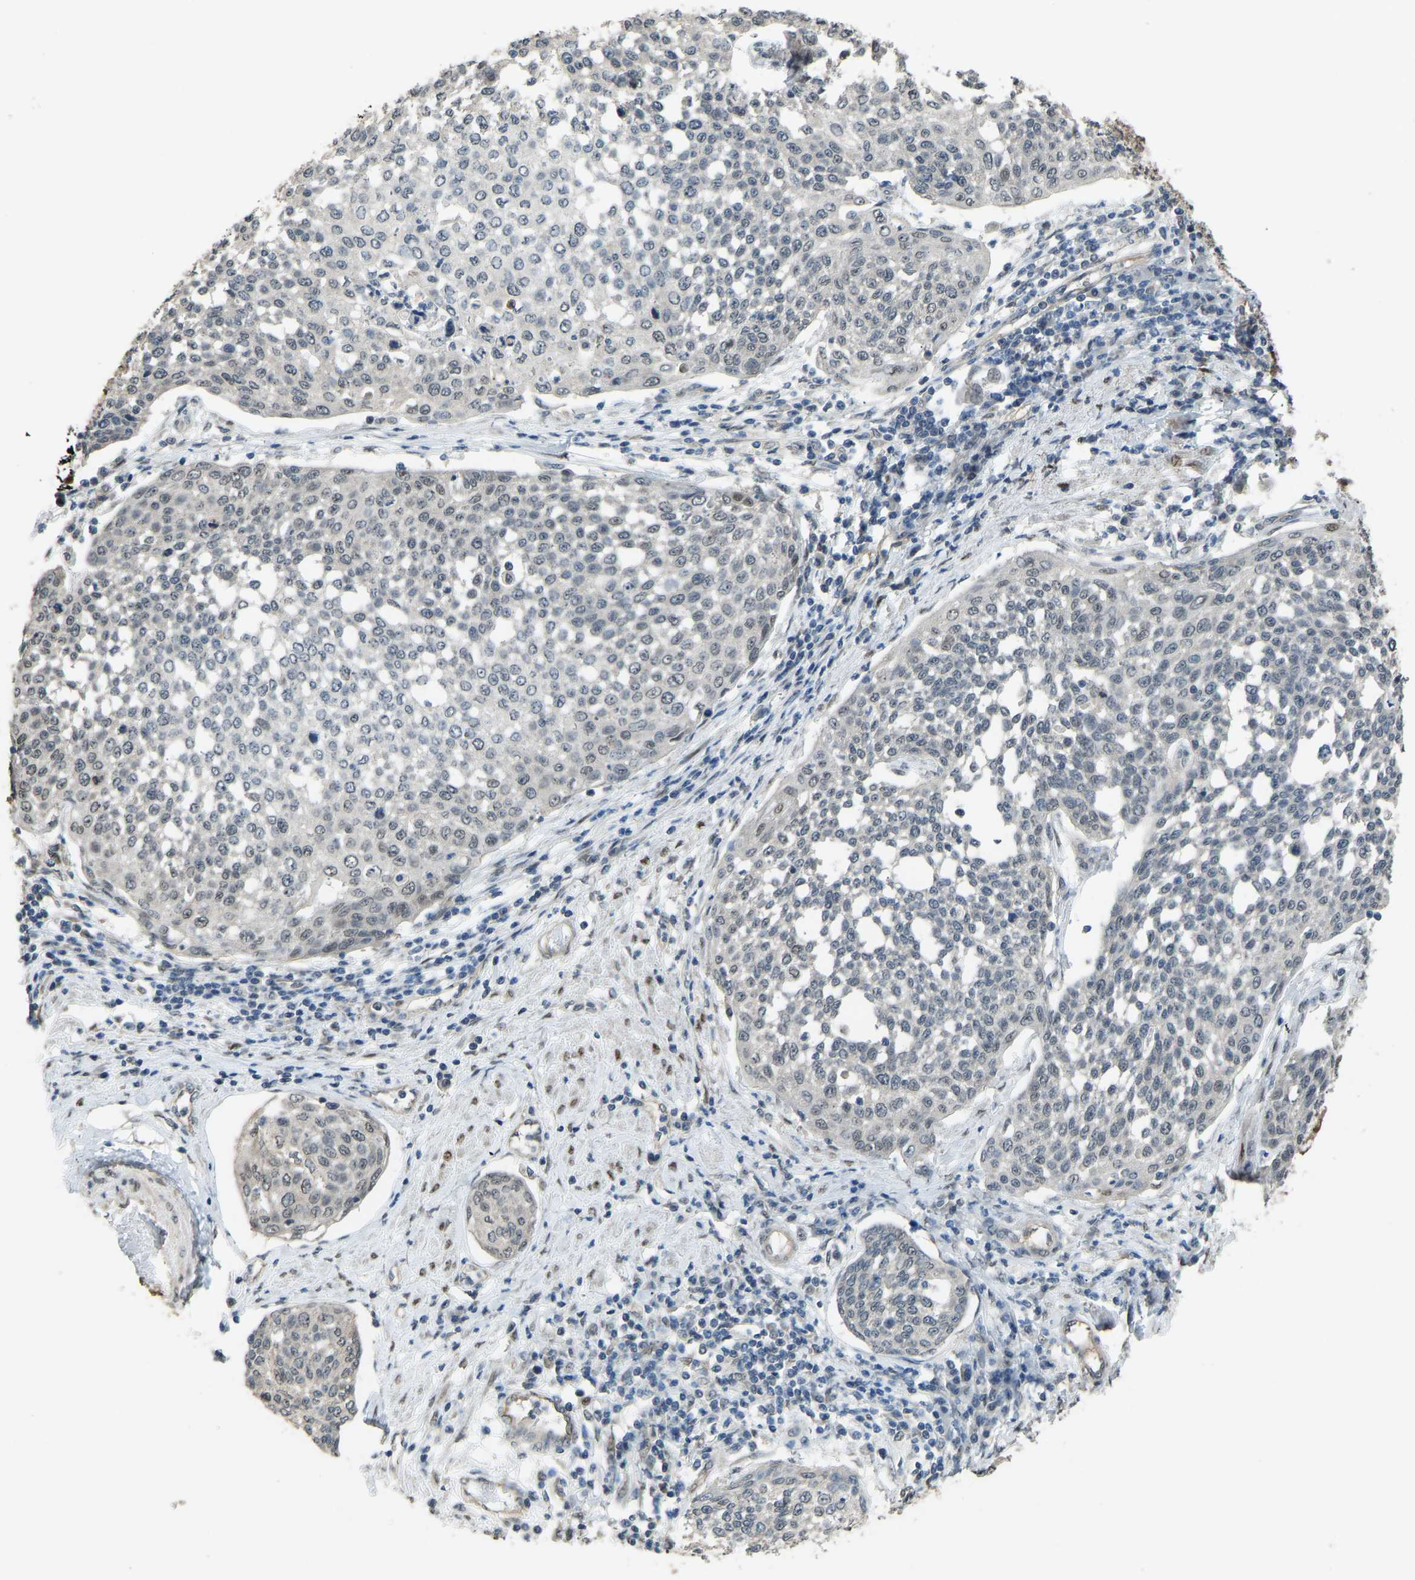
{"staining": {"intensity": "weak", "quantity": "<25%", "location": "nuclear"}, "tissue": "cervical cancer", "cell_type": "Tumor cells", "image_type": "cancer", "snomed": [{"axis": "morphology", "description": "Squamous cell carcinoma, NOS"}, {"axis": "topography", "description": "Cervix"}], "caption": "Tumor cells show no significant expression in squamous cell carcinoma (cervical). (DAB immunohistochemistry (IHC) with hematoxylin counter stain).", "gene": "KPNA6", "patient": {"sex": "female", "age": 34}}